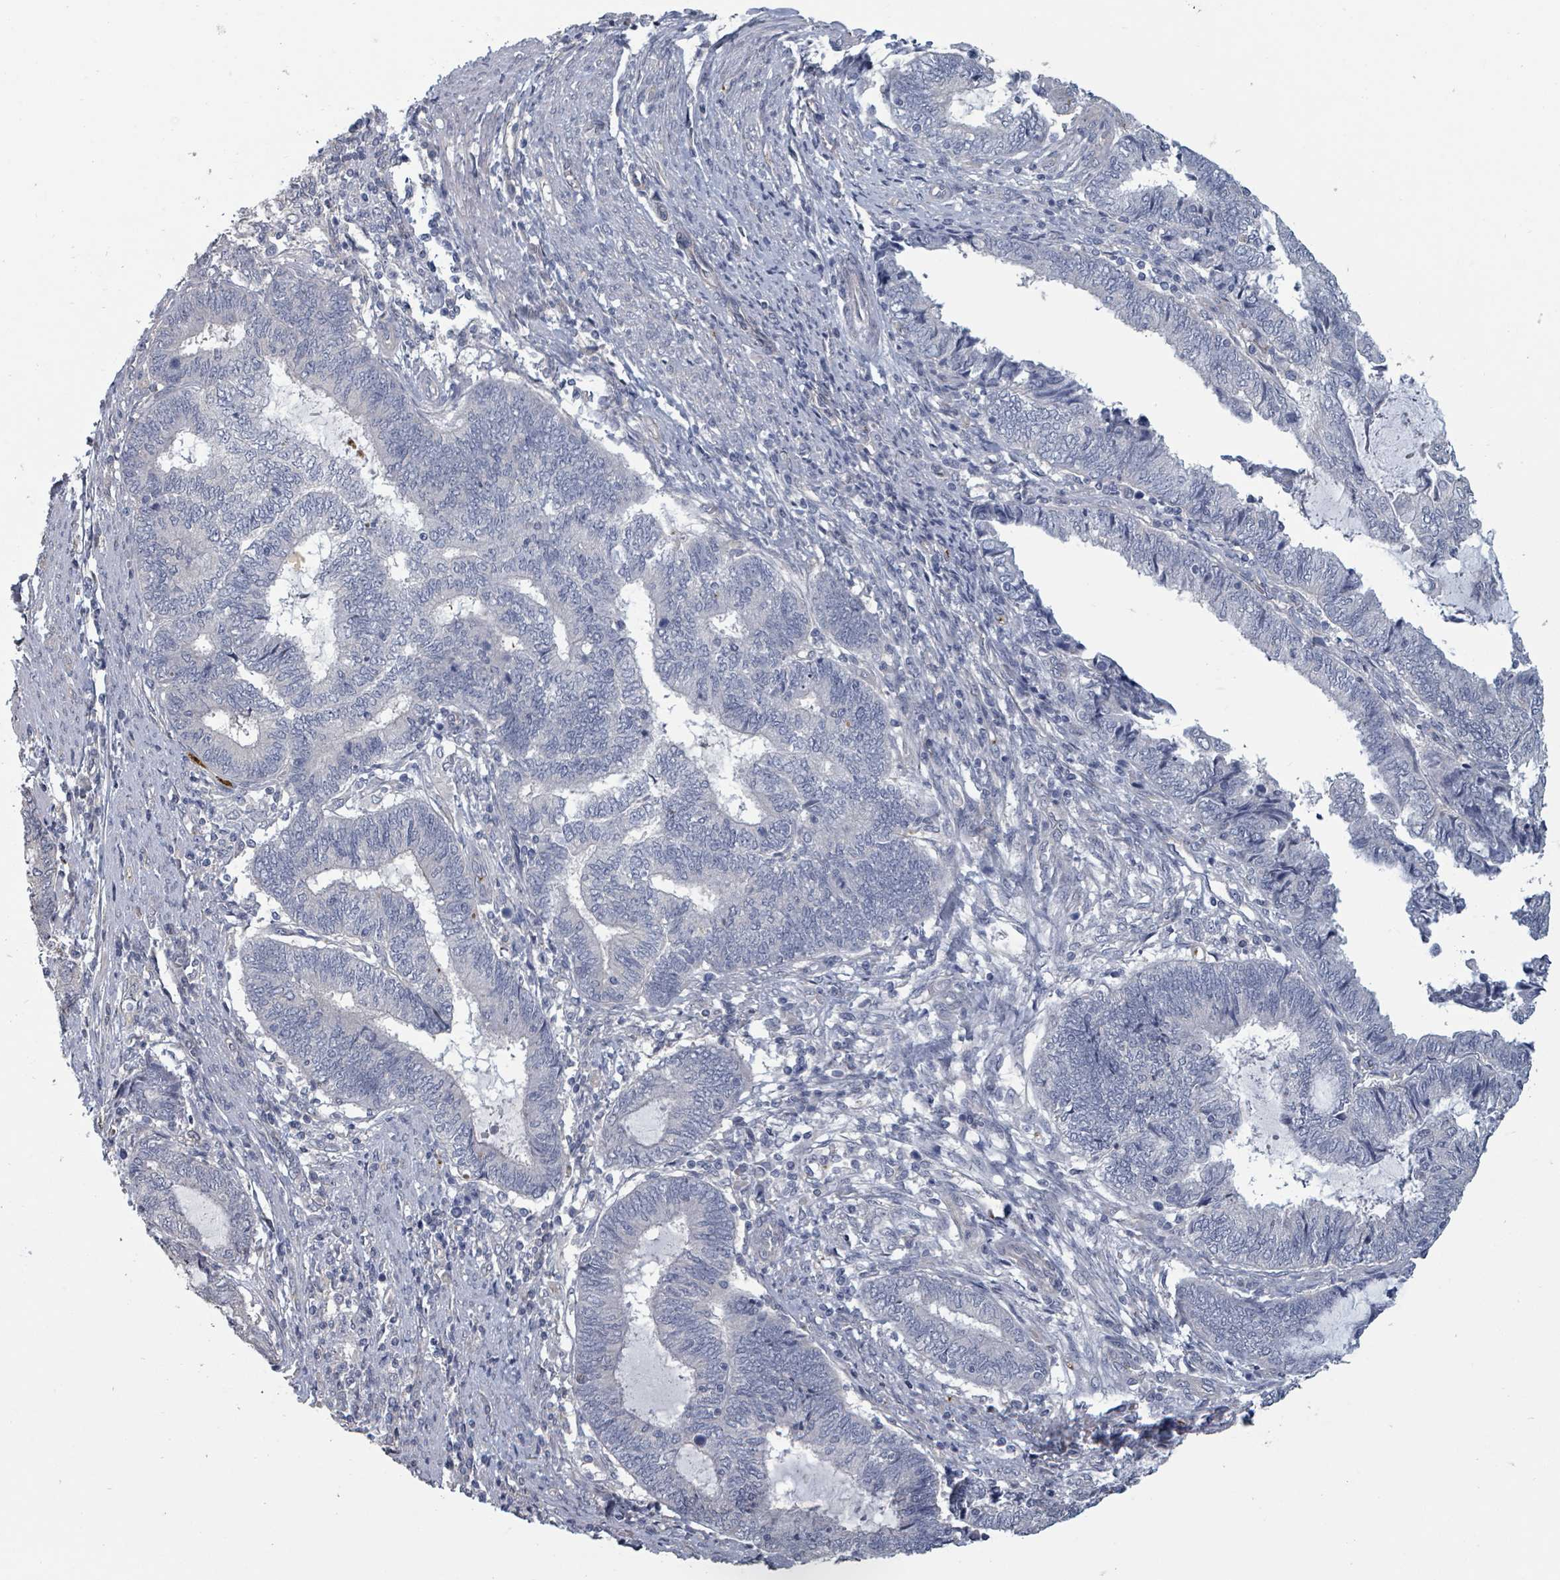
{"staining": {"intensity": "negative", "quantity": "none", "location": "none"}, "tissue": "endometrial cancer", "cell_type": "Tumor cells", "image_type": "cancer", "snomed": [{"axis": "morphology", "description": "Adenocarcinoma, NOS"}, {"axis": "topography", "description": "Uterus"}, {"axis": "topography", "description": "Endometrium"}], "caption": "The histopathology image exhibits no staining of tumor cells in endometrial adenocarcinoma.", "gene": "PLAUR", "patient": {"sex": "female", "age": 70}}